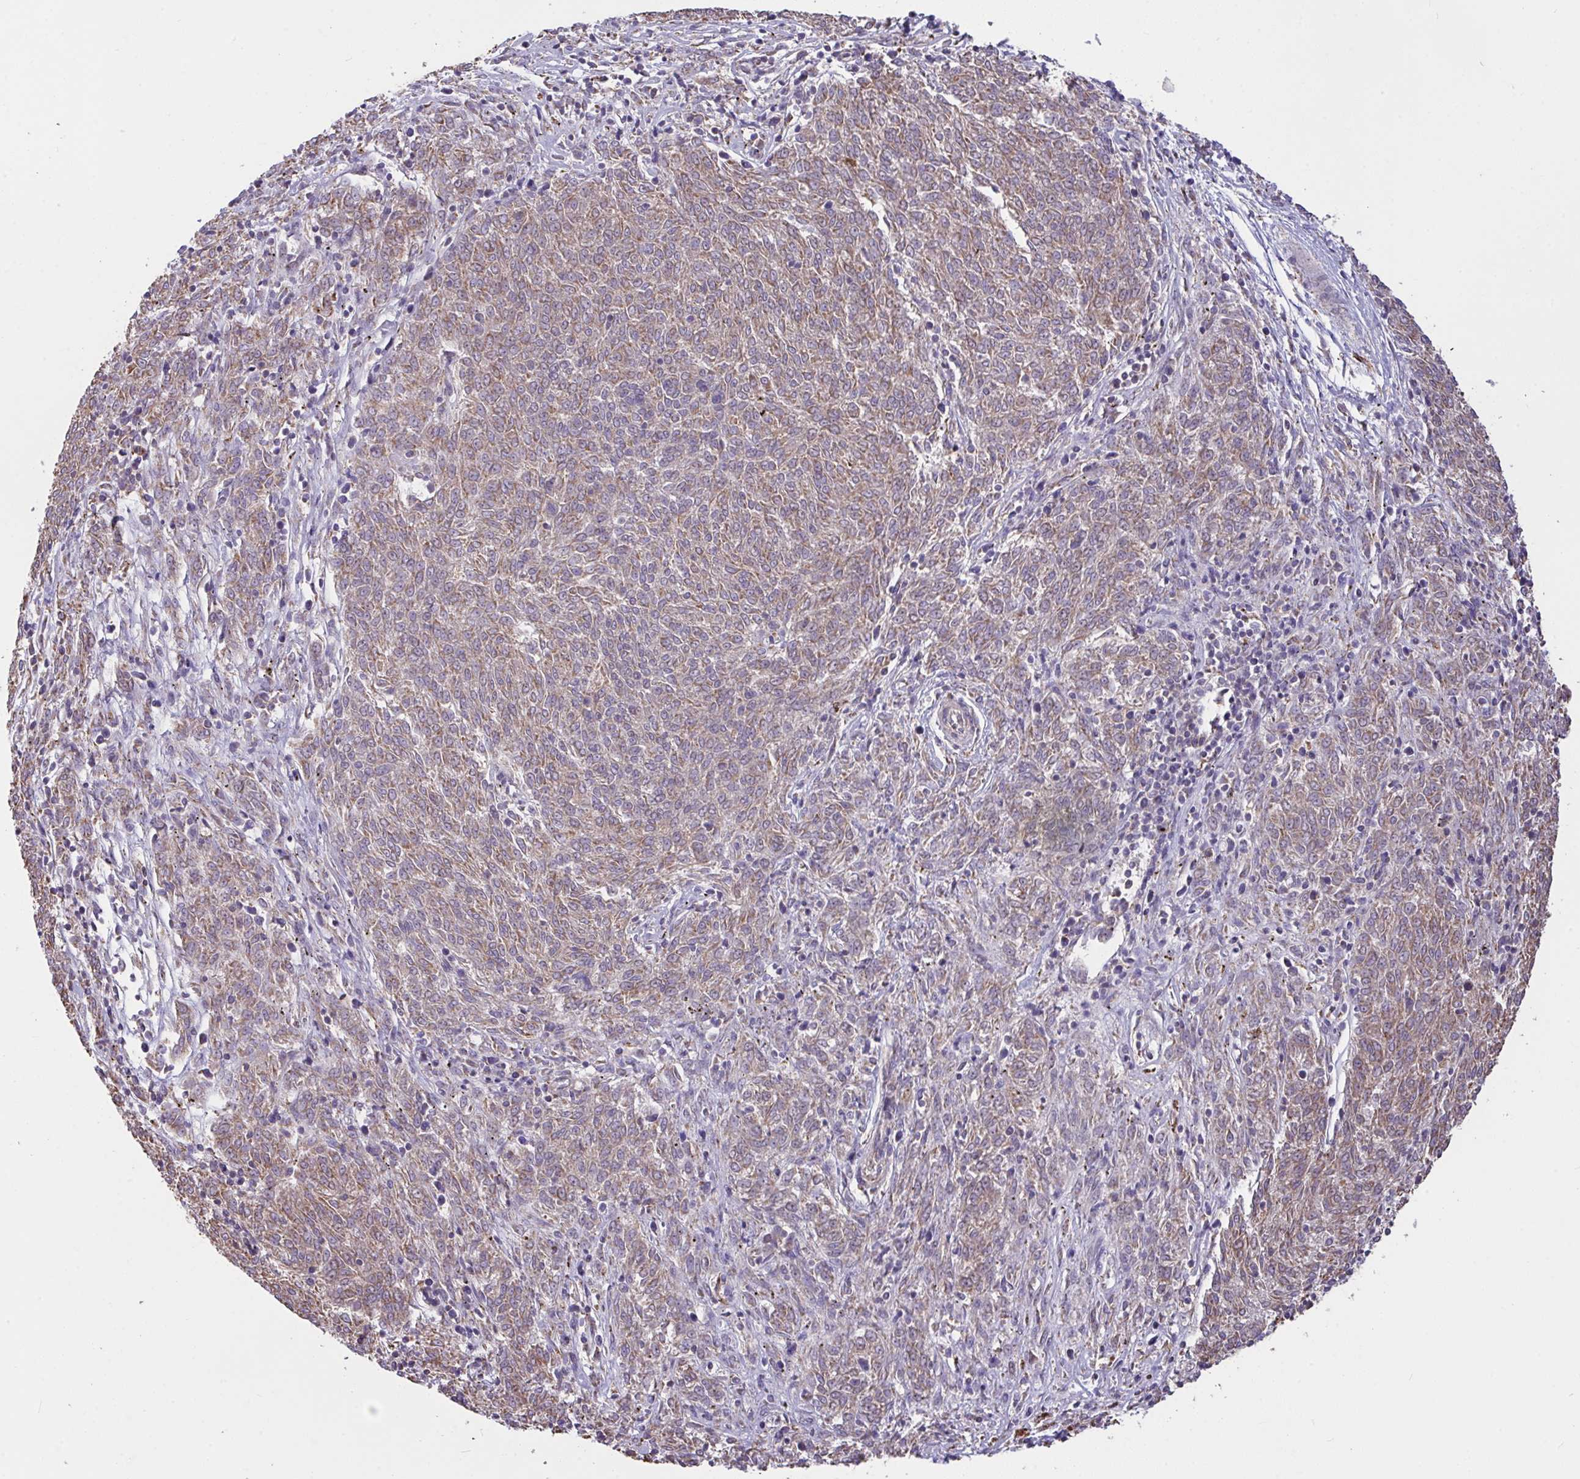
{"staining": {"intensity": "moderate", "quantity": ">75%", "location": "cytoplasmic/membranous"}, "tissue": "melanoma", "cell_type": "Tumor cells", "image_type": "cancer", "snomed": [{"axis": "morphology", "description": "Malignant melanoma, NOS"}, {"axis": "topography", "description": "Skin"}], "caption": "Immunohistochemistry of melanoma reveals medium levels of moderate cytoplasmic/membranous expression in about >75% of tumor cells.", "gene": "FCER1A", "patient": {"sex": "female", "age": 72}}